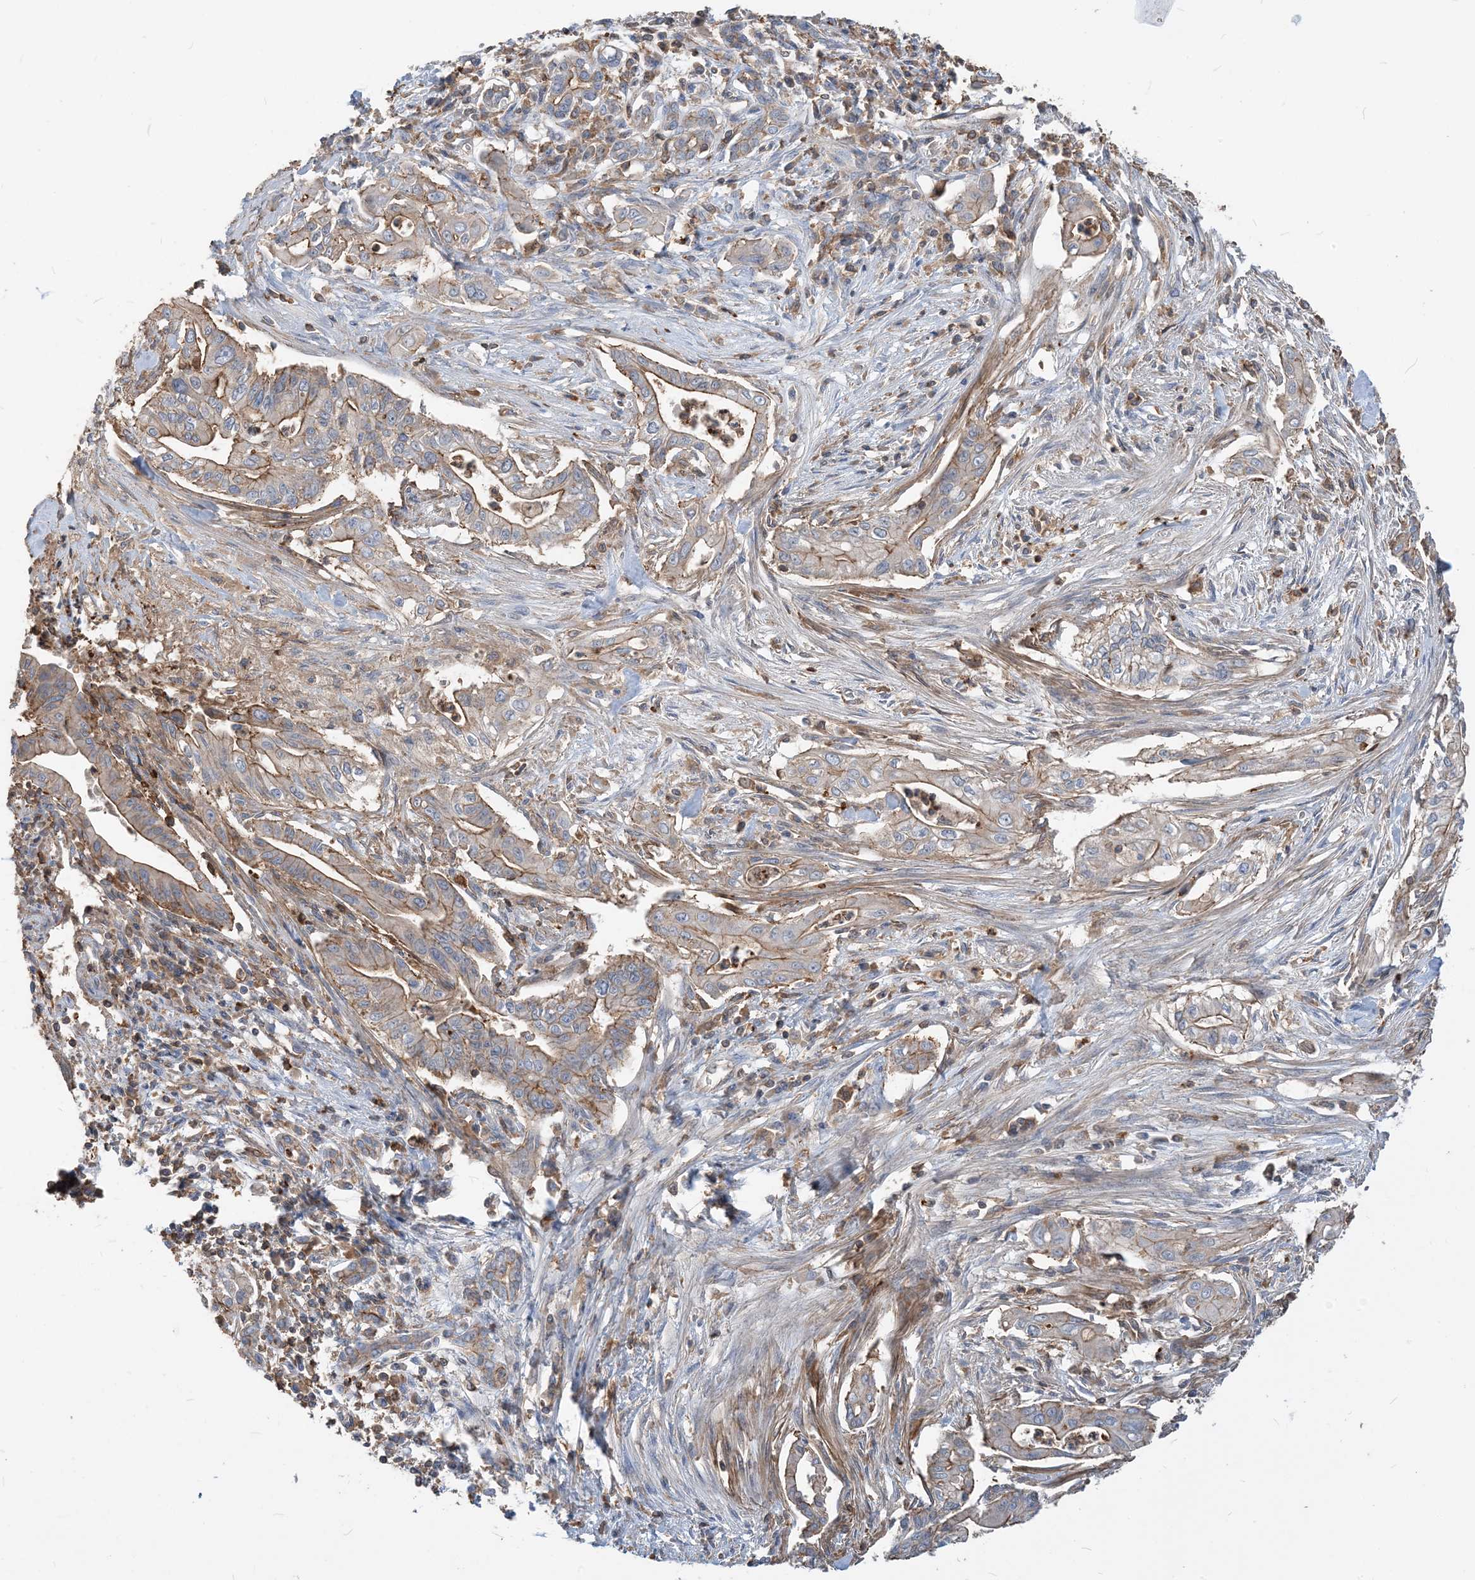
{"staining": {"intensity": "moderate", "quantity": "<25%", "location": "cytoplasmic/membranous"}, "tissue": "pancreatic cancer", "cell_type": "Tumor cells", "image_type": "cancer", "snomed": [{"axis": "morphology", "description": "Adenocarcinoma, NOS"}, {"axis": "topography", "description": "Pancreas"}], "caption": "Moderate cytoplasmic/membranous expression for a protein is seen in approximately <25% of tumor cells of pancreatic cancer (adenocarcinoma) using immunohistochemistry.", "gene": "PARVG", "patient": {"sex": "male", "age": 58}}